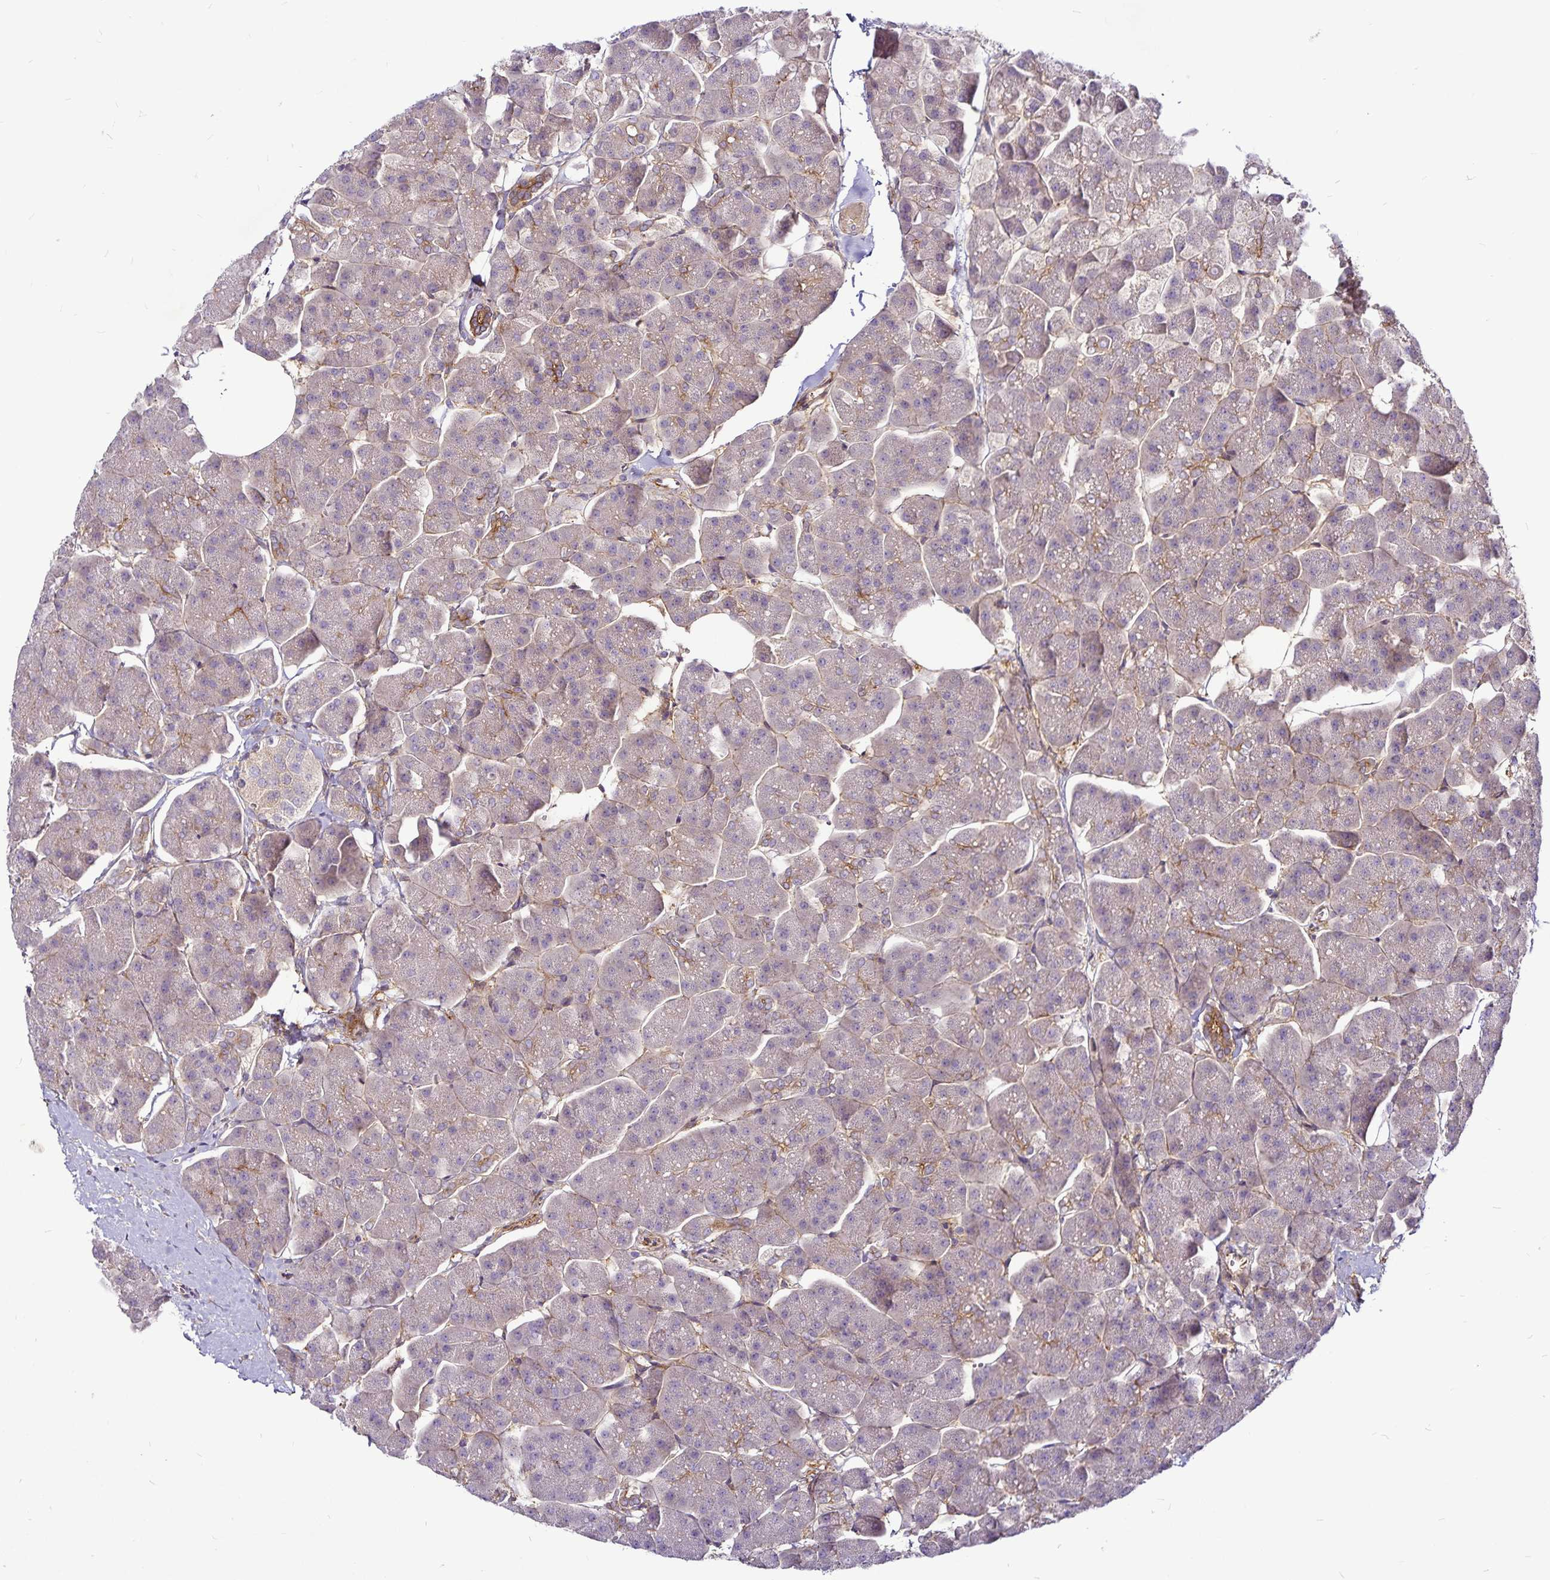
{"staining": {"intensity": "moderate", "quantity": "<25%", "location": "cytoplasmic/membranous"}, "tissue": "pancreas", "cell_type": "Exocrine glandular cells", "image_type": "normal", "snomed": [{"axis": "morphology", "description": "Normal tissue, NOS"}, {"axis": "topography", "description": "Pancreas"}, {"axis": "topography", "description": "Peripheral nerve tissue"}], "caption": "Pancreas stained for a protein (brown) exhibits moderate cytoplasmic/membranous positive staining in approximately <25% of exocrine glandular cells.", "gene": "GNG12", "patient": {"sex": "male", "age": 54}}